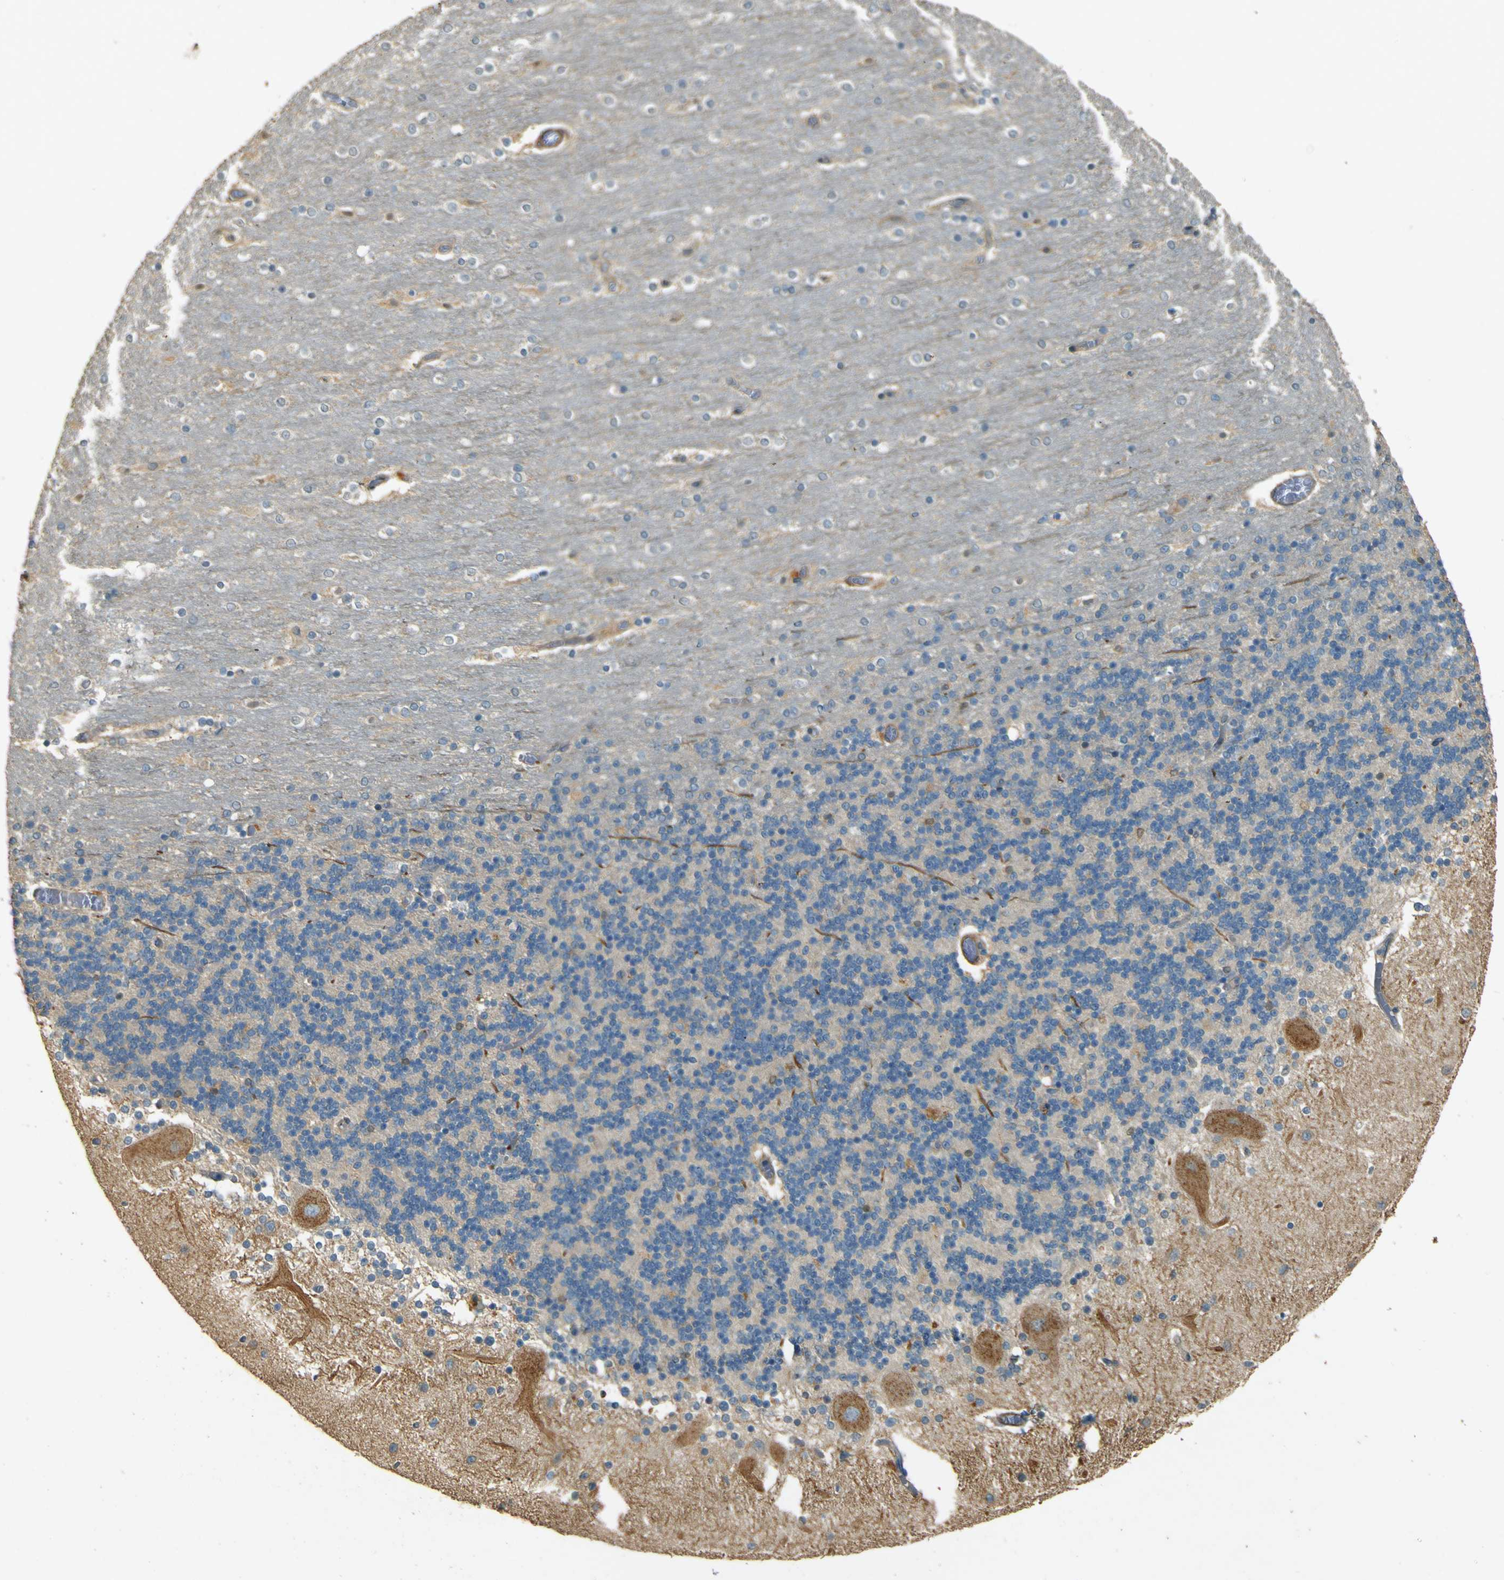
{"staining": {"intensity": "negative", "quantity": "none", "location": "none"}, "tissue": "cerebellum", "cell_type": "Cells in granular layer", "image_type": "normal", "snomed": [{"axis": "morphology", "description": "Normal tissue, NOS"}, {"axis": "topography", "description": "Cerebellum"}], "caption": "Micrograph shows no significant protein staining in cells in granular layer of normal cerebellum. (Immunohistochemistry, brightfield microscopy, high magnification).", "gene": "NEXN", "patient": {"sex": "female", "age": 54}}